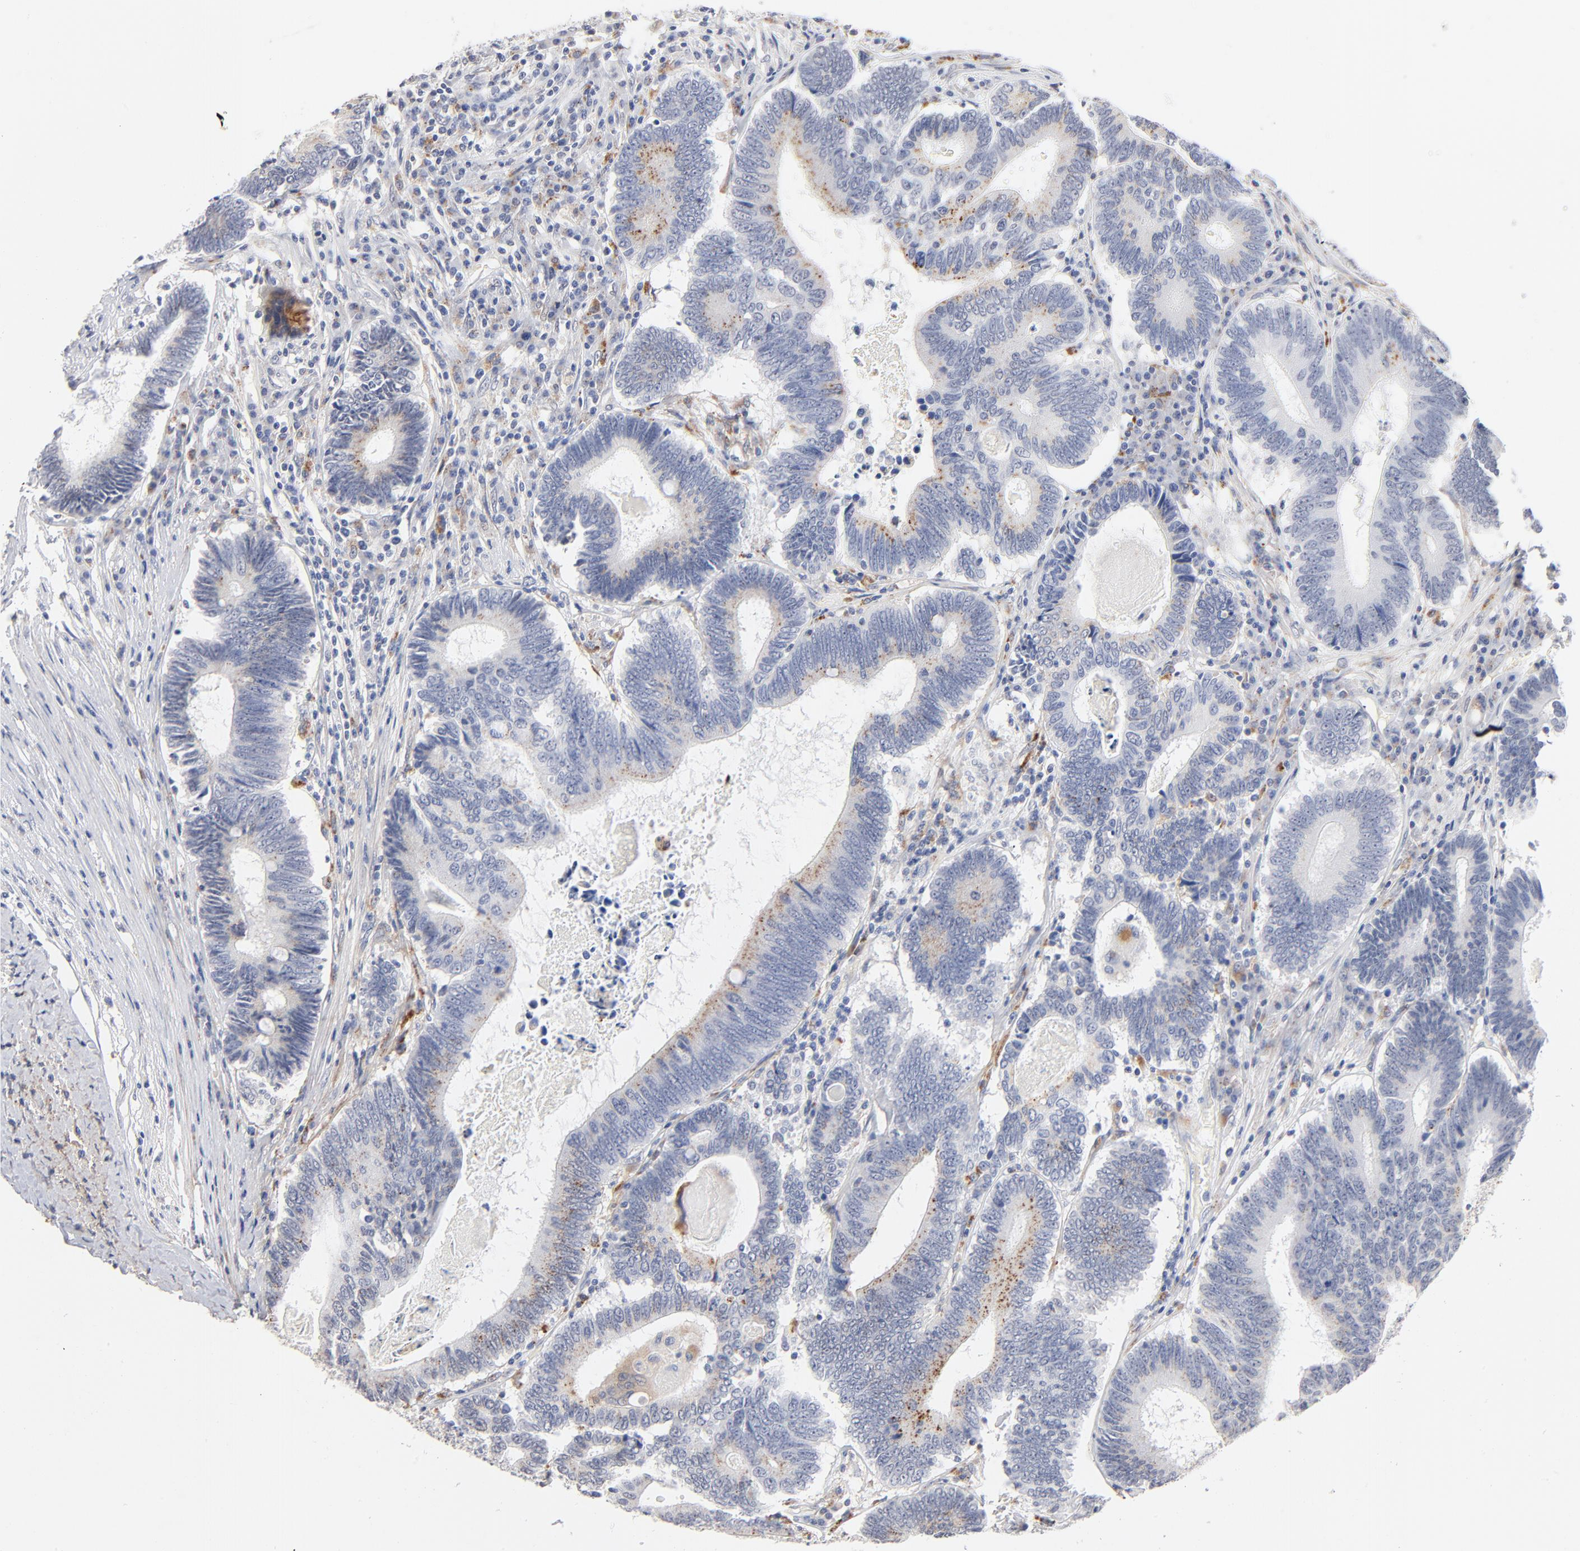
{"staining": {"intensity": "weak", "quantity": "25%-75%", "location": "cytoplasmic/membranous"}, "tissue": "colorectal cancer", "cell_type": "Tumor cells", "image_type": "cancer", "snomed": [{"axis": "morphology", "description": "Adenocarcinoma, NOS"}, {"axis": "topography", "description": "Colon"}], "caption": "Approximately 25%-75% of tumor cells in colorectal adenocarcinoma exhibit weak cytoplasmic/membranous protein positivity as visualized by brown immunohistochemical staining.", "gene": "LTBP2", "patient": {"sex": "female", "age": 78}}